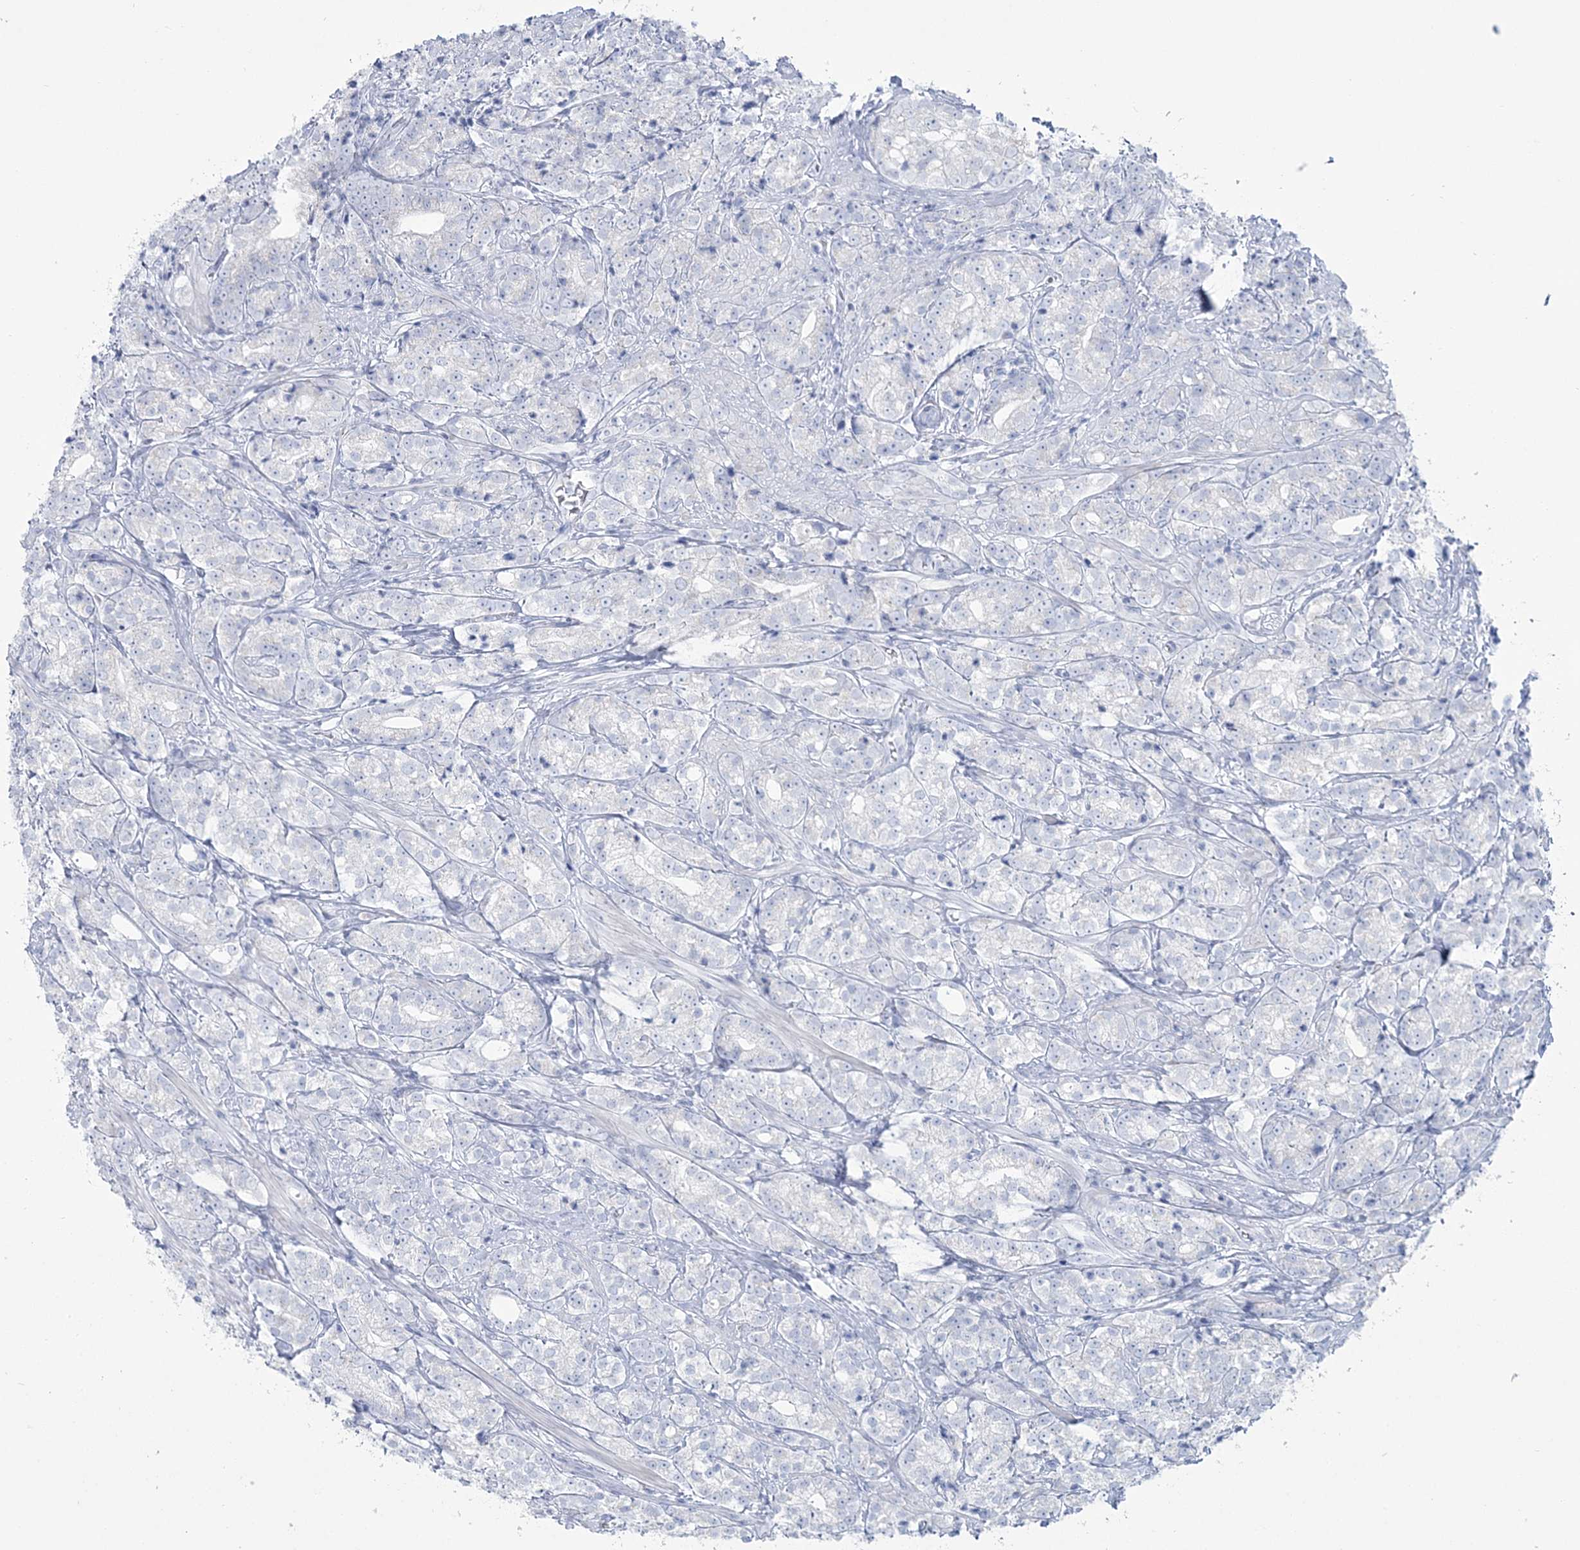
{"staining": {"intensity": "negative", "quantity": "none", "location": "none"}, "tissue": "prostate cancer", "cell_type": "Tumor cells", "image_type": "cancer", "snomed": [{"axis": "morphology", "description": "Adenocarcinoma, High grade"}, {"axis": "topography", "description": "Prostate"}], "caption": "There is no significant staining in tumor cells of prostate cancer (adenocarcinoma (high-grade)). Nuclei are stained in blue.", "gene": "ZNF843", "patient": {"sex": "male", "age": 69}}